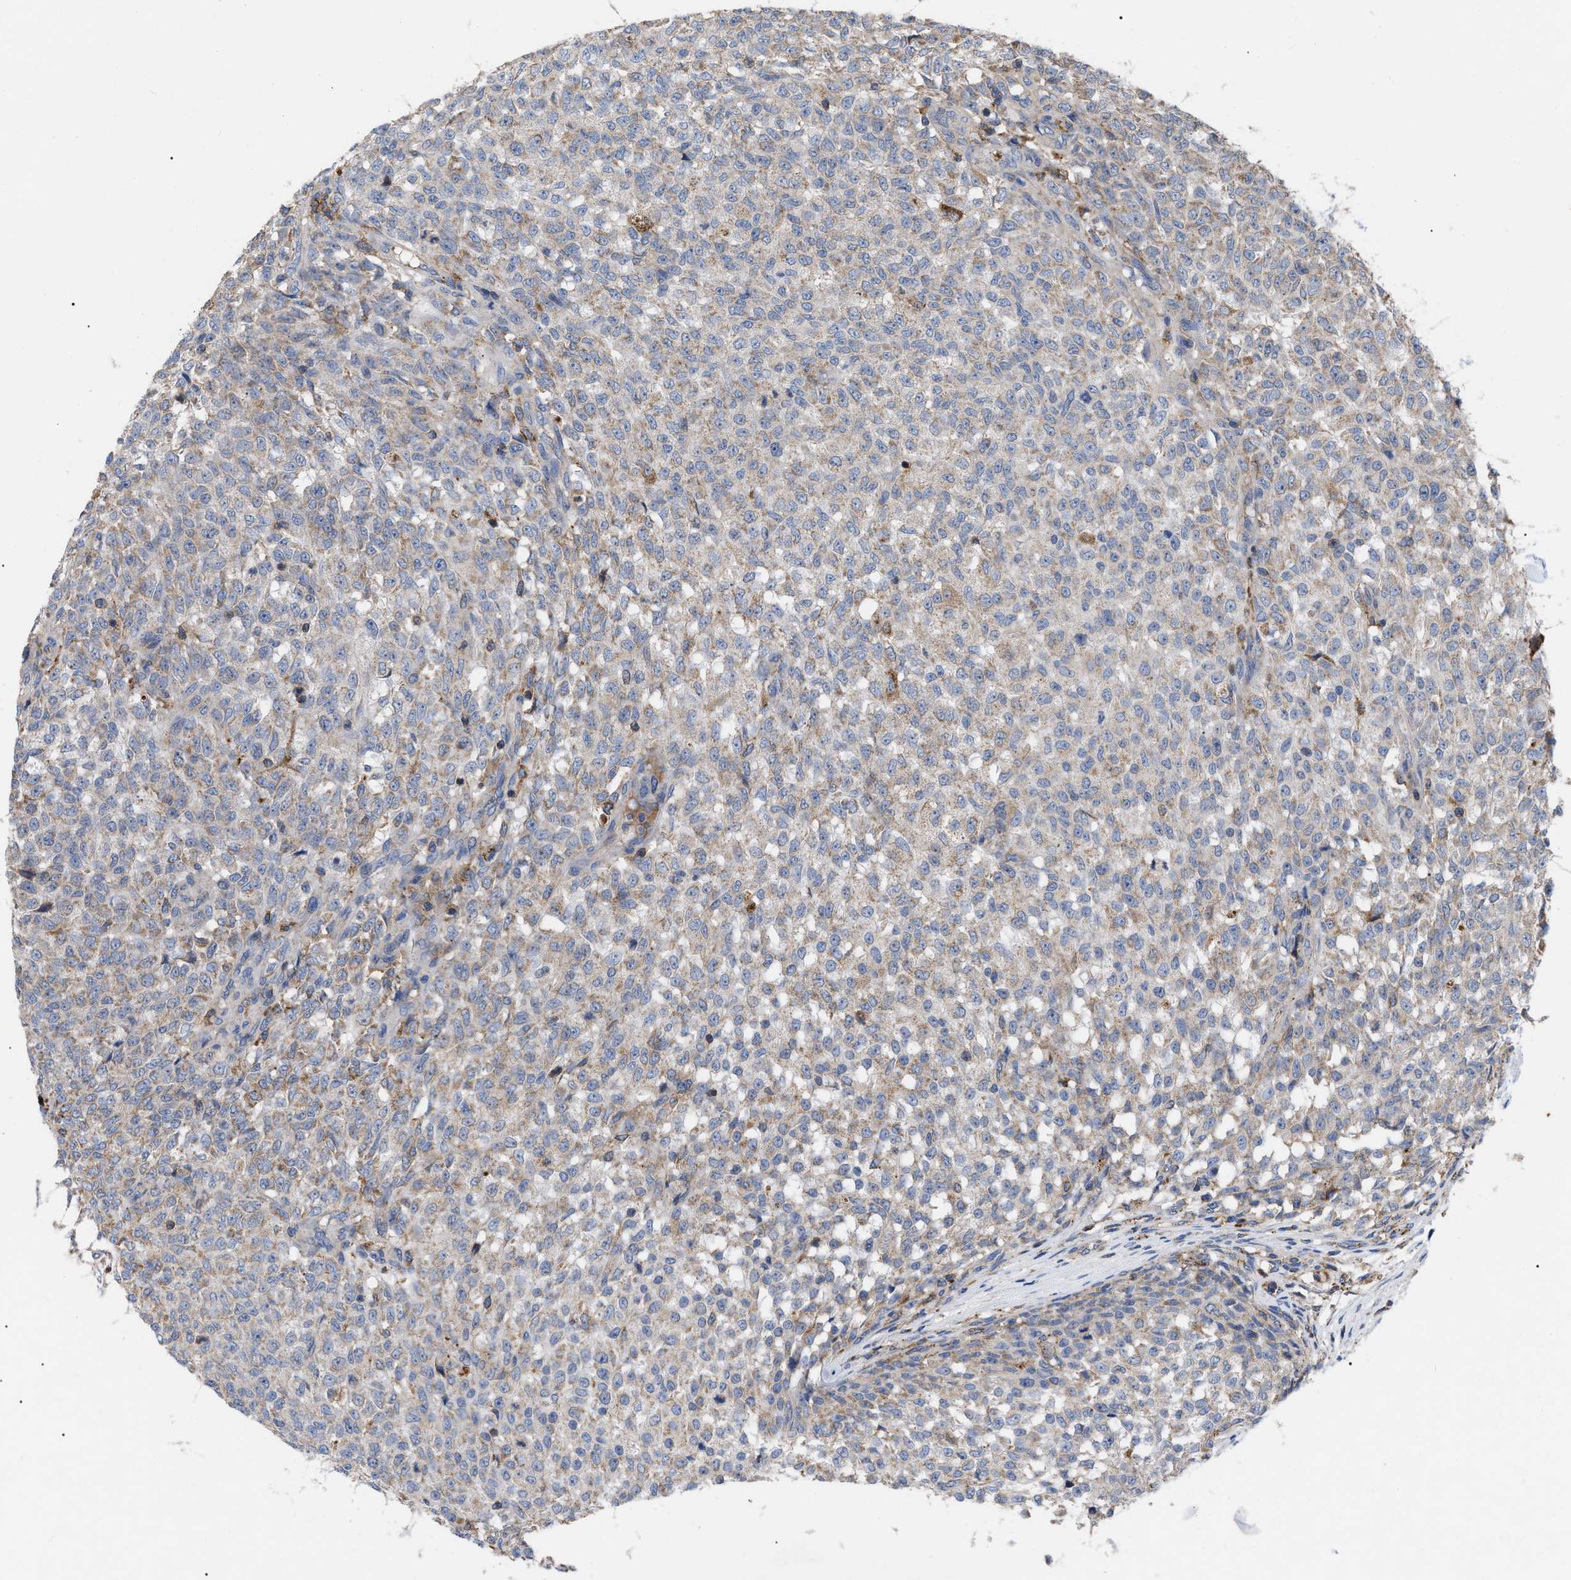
{"staining": {"intensity": "weak", "quantity": ">75%", "location": "cytoplasmic/membranous"}, "tissue": "testis cancer", "cell_type": "Tumor cells", "image_type": "cancer", "snomed": [{"axis": "morphology", "description": "Seminoma, NOS"}, {"axis": "topography", "description": "Testis"}], "caption": "Protein expression by immunohistochemistry (IHC) reveals weak cytoplasmic/membranous positivity in about >75% of tumor cells in seminoma (testis).", "gene": "FAM171A2", "patient": {"sex": "male", "age": 59}}